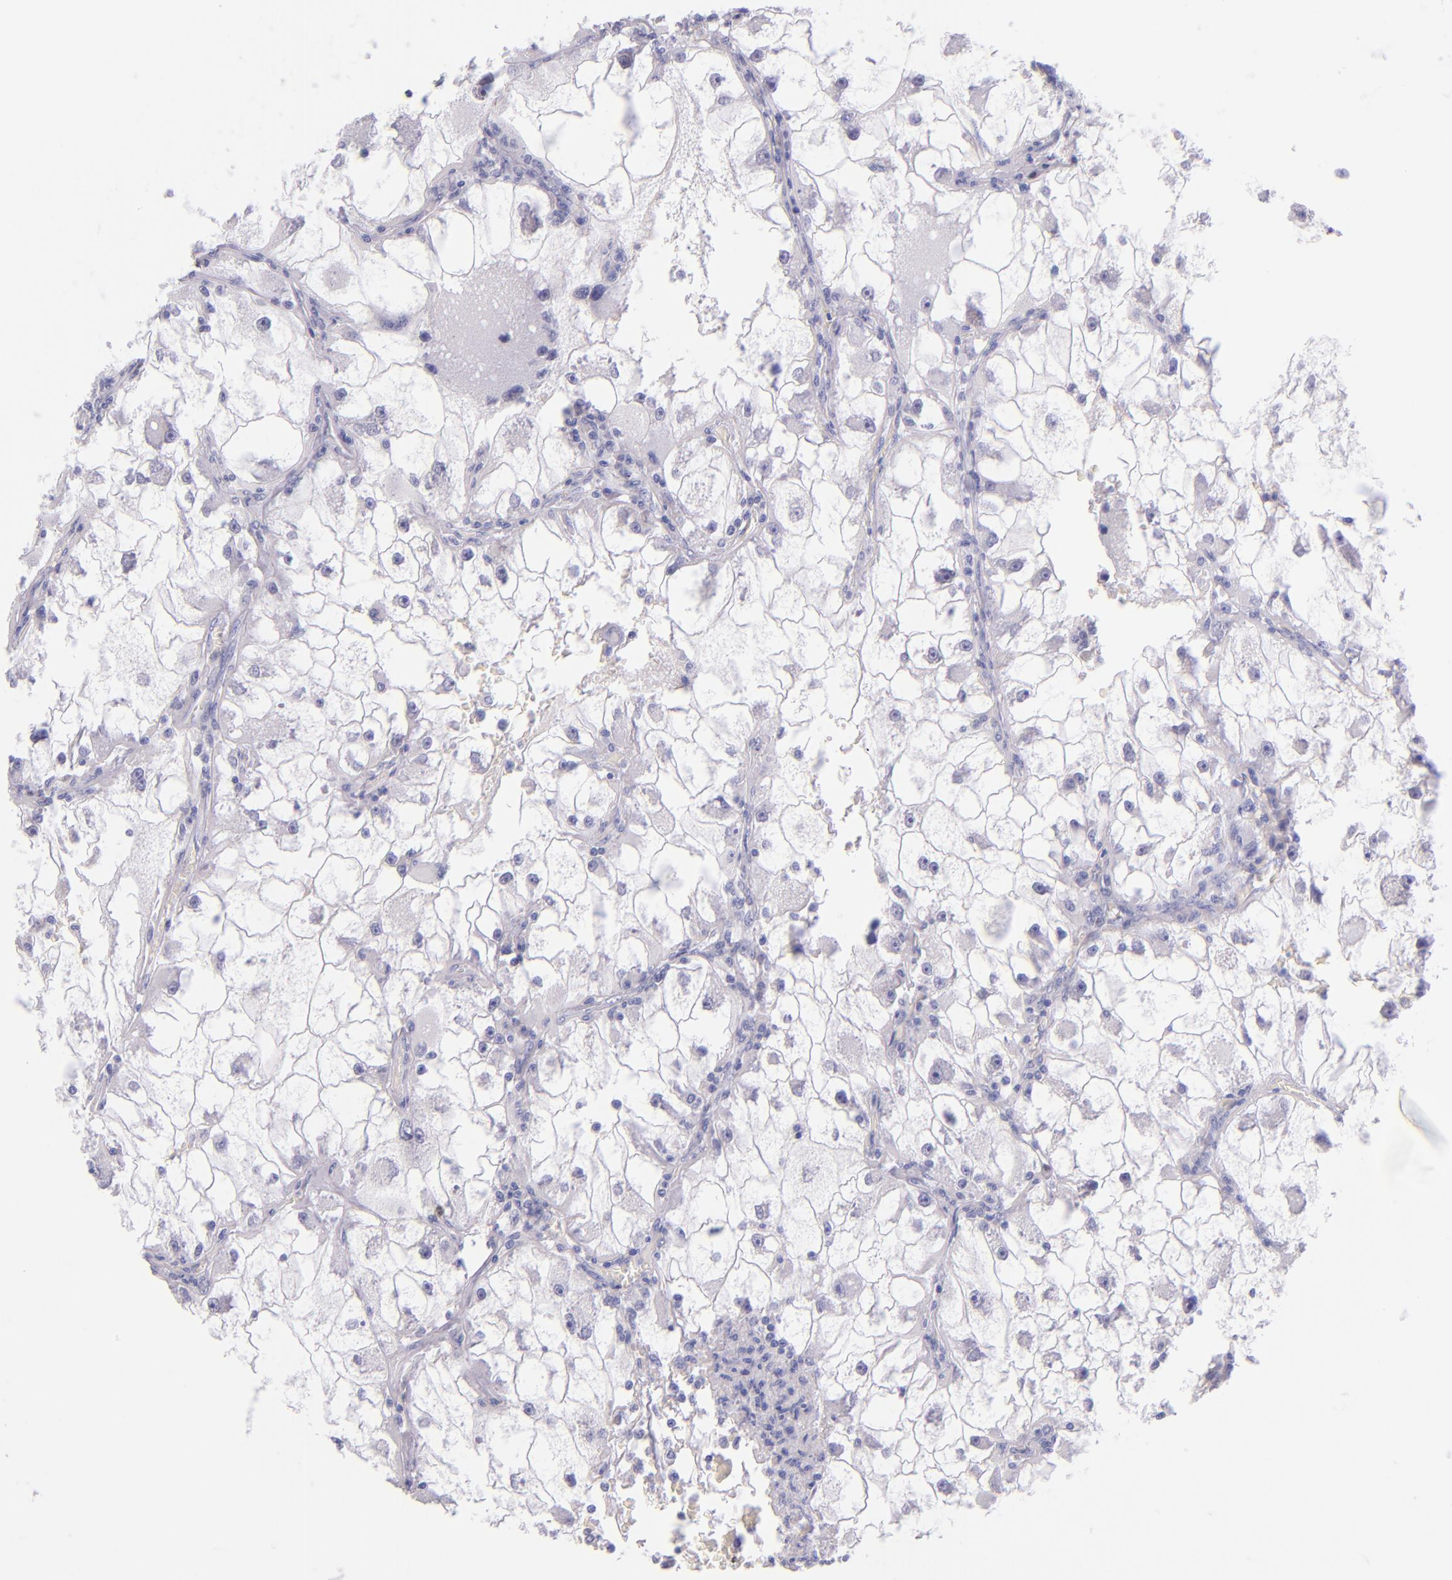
{"staining": {"intensity": "negative", "quantity": "none", "location": "none"}, "tissue": "renal cancer", "cell_type": "Tumor cells", "image_type": "cancer", "snomed": [{"axis": "morphology", "description": "Adenocarcinoma, NOS"}, {"axis": "topography", "description": "Kidney"}], "caption": "Immunohistochemical staining of human adenocarcinoma (renal) demonstrates no significant expression in tumor cells.", "gene": "IRF4", "patient": {"sex": "female", "age": 73}}